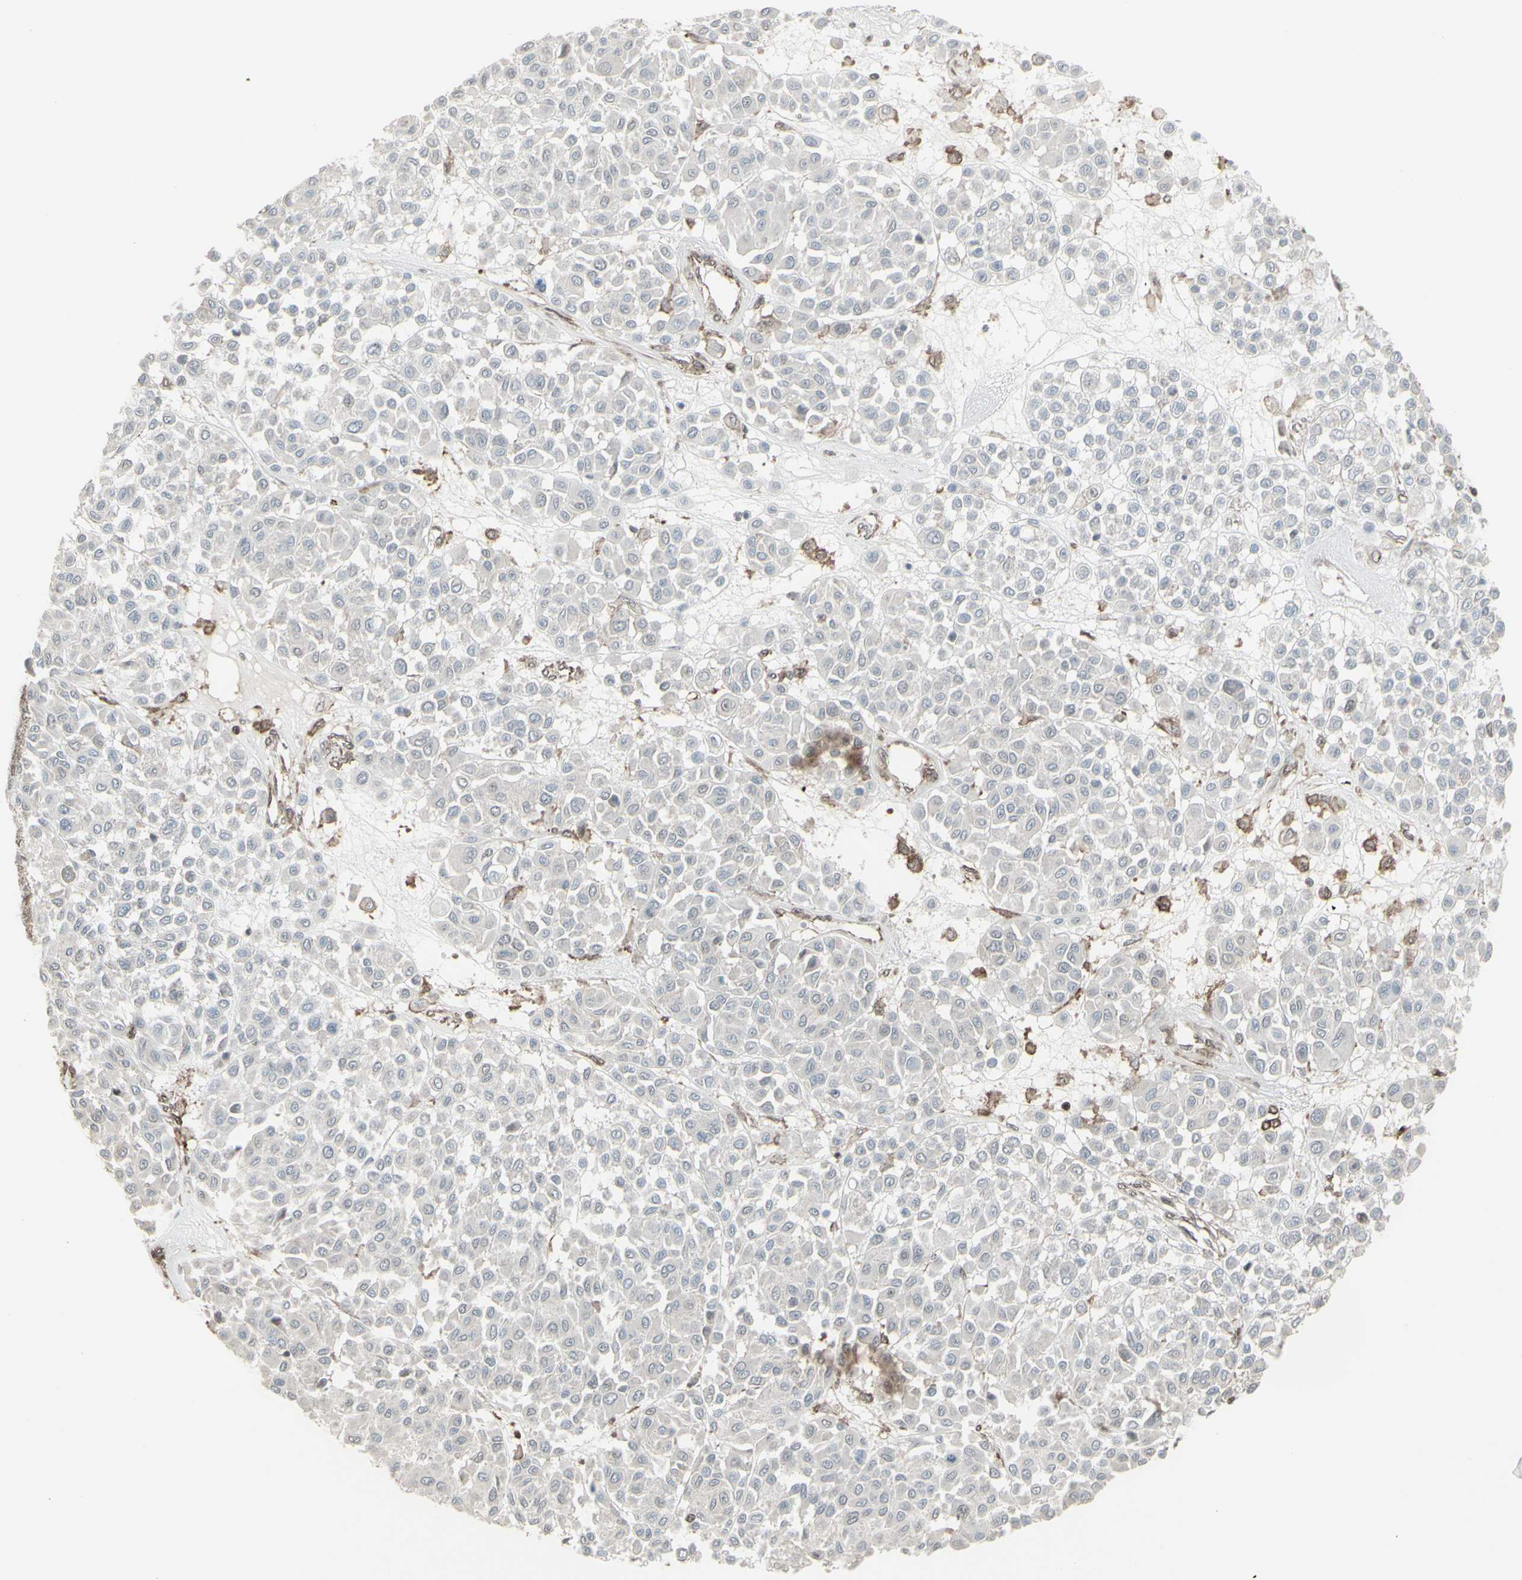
{"staining": {"intensity": "negative", "quantity": "none", "location": "none"}, "tissue": "melanoma", "cell_type": "Tumor cells", "image_type": "cancer", "snomed": [{"axis": "morphology", "description": "Malignant melanoma, Metastatic site"}, {"axis": "topography", "description": "Soft tissue"}], "caption": "The micrograph reveals no staining of tumor cells in melanoma.", "gene": "CD33", "patient": {"sex": "male", "age": 41}}